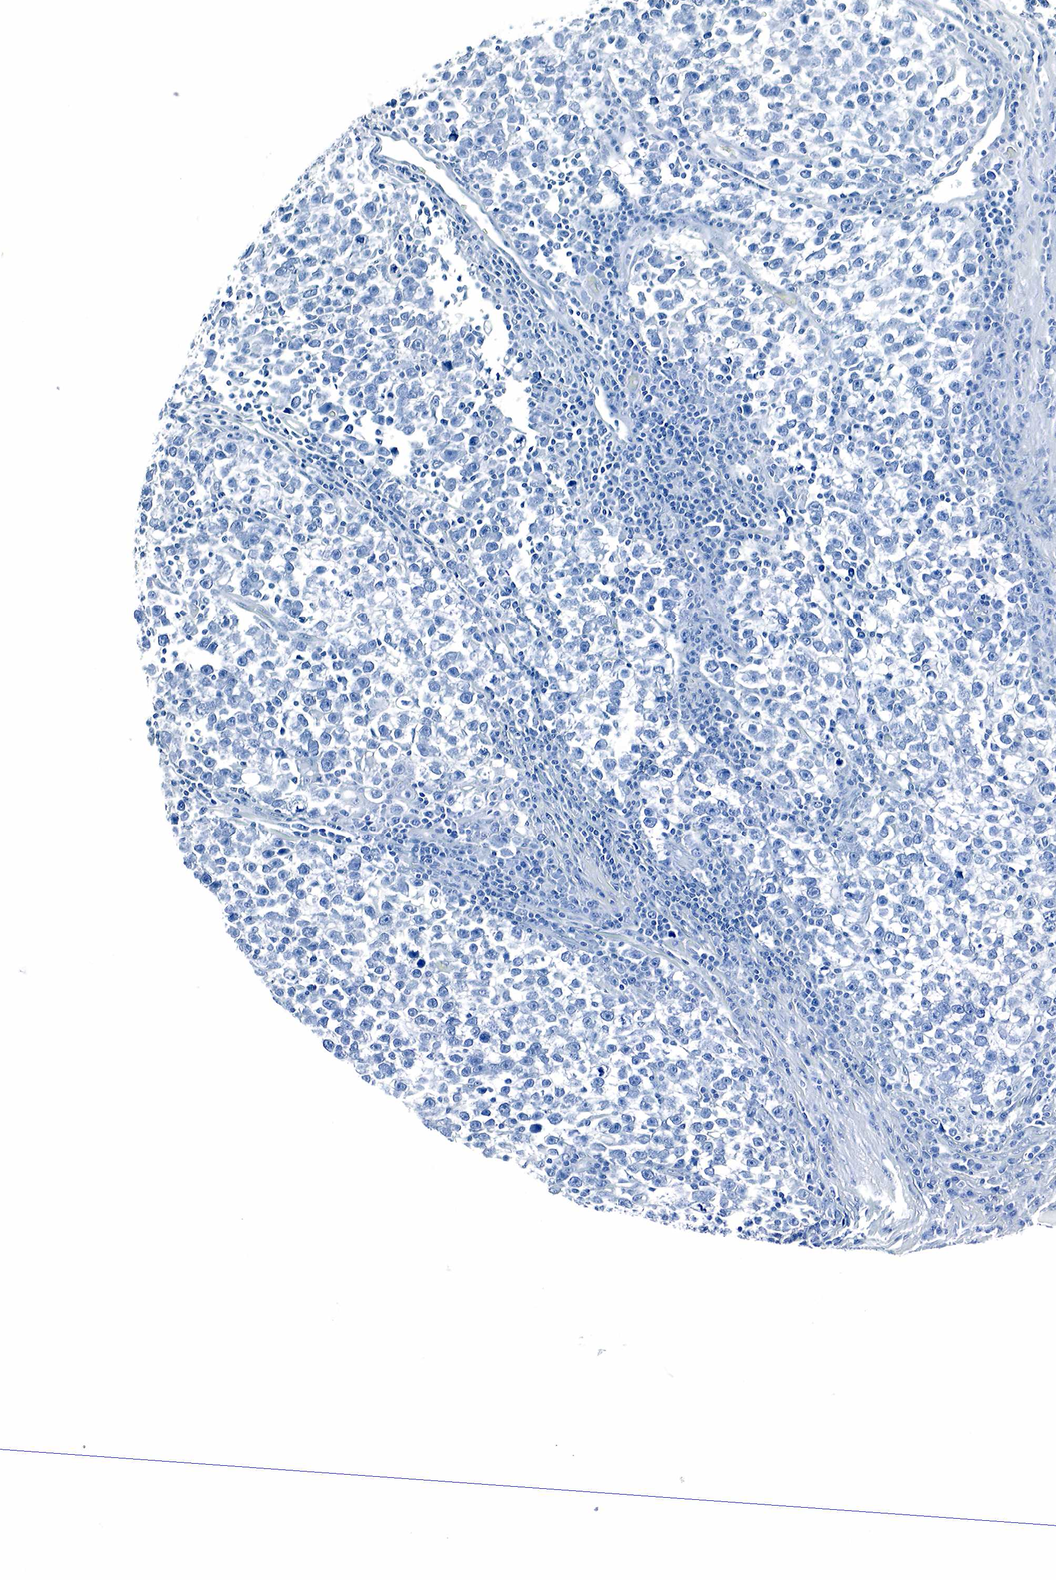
{"staining": {"intensity": "negative", "quantity": "none", "location": "none"}, "tissue": "testis cancer", "cell_type": "Tumor cells", "image_type": "cancer", "snomed": [{"axis": "morphology", "description": "Seminoma, NOS"}, {"axis": "topography", "description": "Testis"}], "caption": "High magnification brightfield microscopy of testis seminoma stained with DAB (3,3'-diaminobenzidine) (brown) and counterstained with hematoxylin (blue): tumor cells show no significant positivity. Nuclei are stained in blue.", "gene": "GAST", "patient": {"sex": "male", "age": 43}}